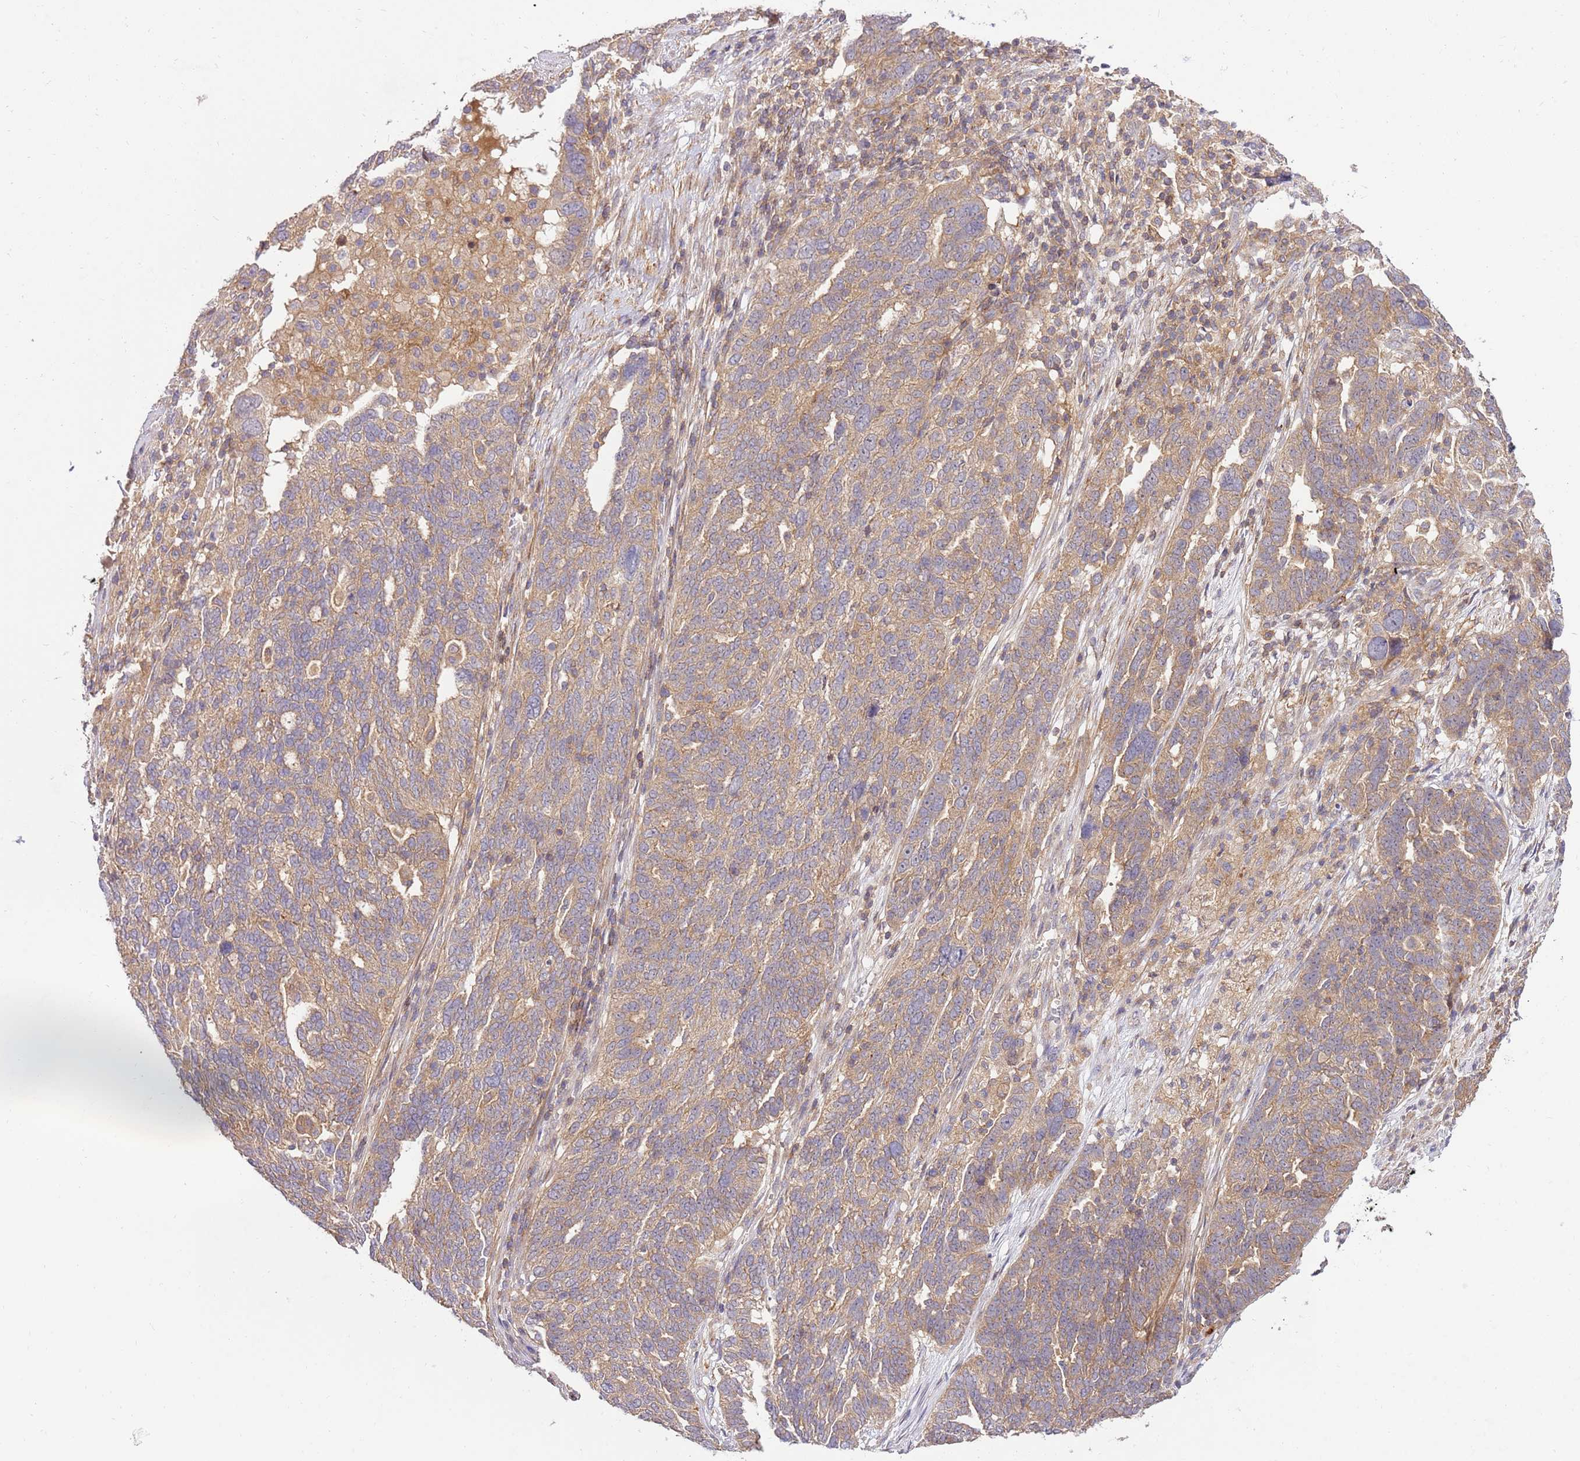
{"staining": {"intensity": "weak", "quantity": "25%-75%", "location": "cytoplasmic/membranous"}, "tissue": "ovarian cancer", "cell_type": "Tumor cells", "image_type": "cancer", "snomed": [{"axis": "morphology", "description": "Cystadenocarcinoma, serous, NOS"}, {"axis": "topography", "description": "Ovary"}], "caption": "A brown stain shows weak cytoplasmic/membranous expression of a protein in ovarian cancer (serous cystadenocarcinoma) tumor cells.", "gene": "GAREM1", "patient": {"sex": "female", "age": 59}}